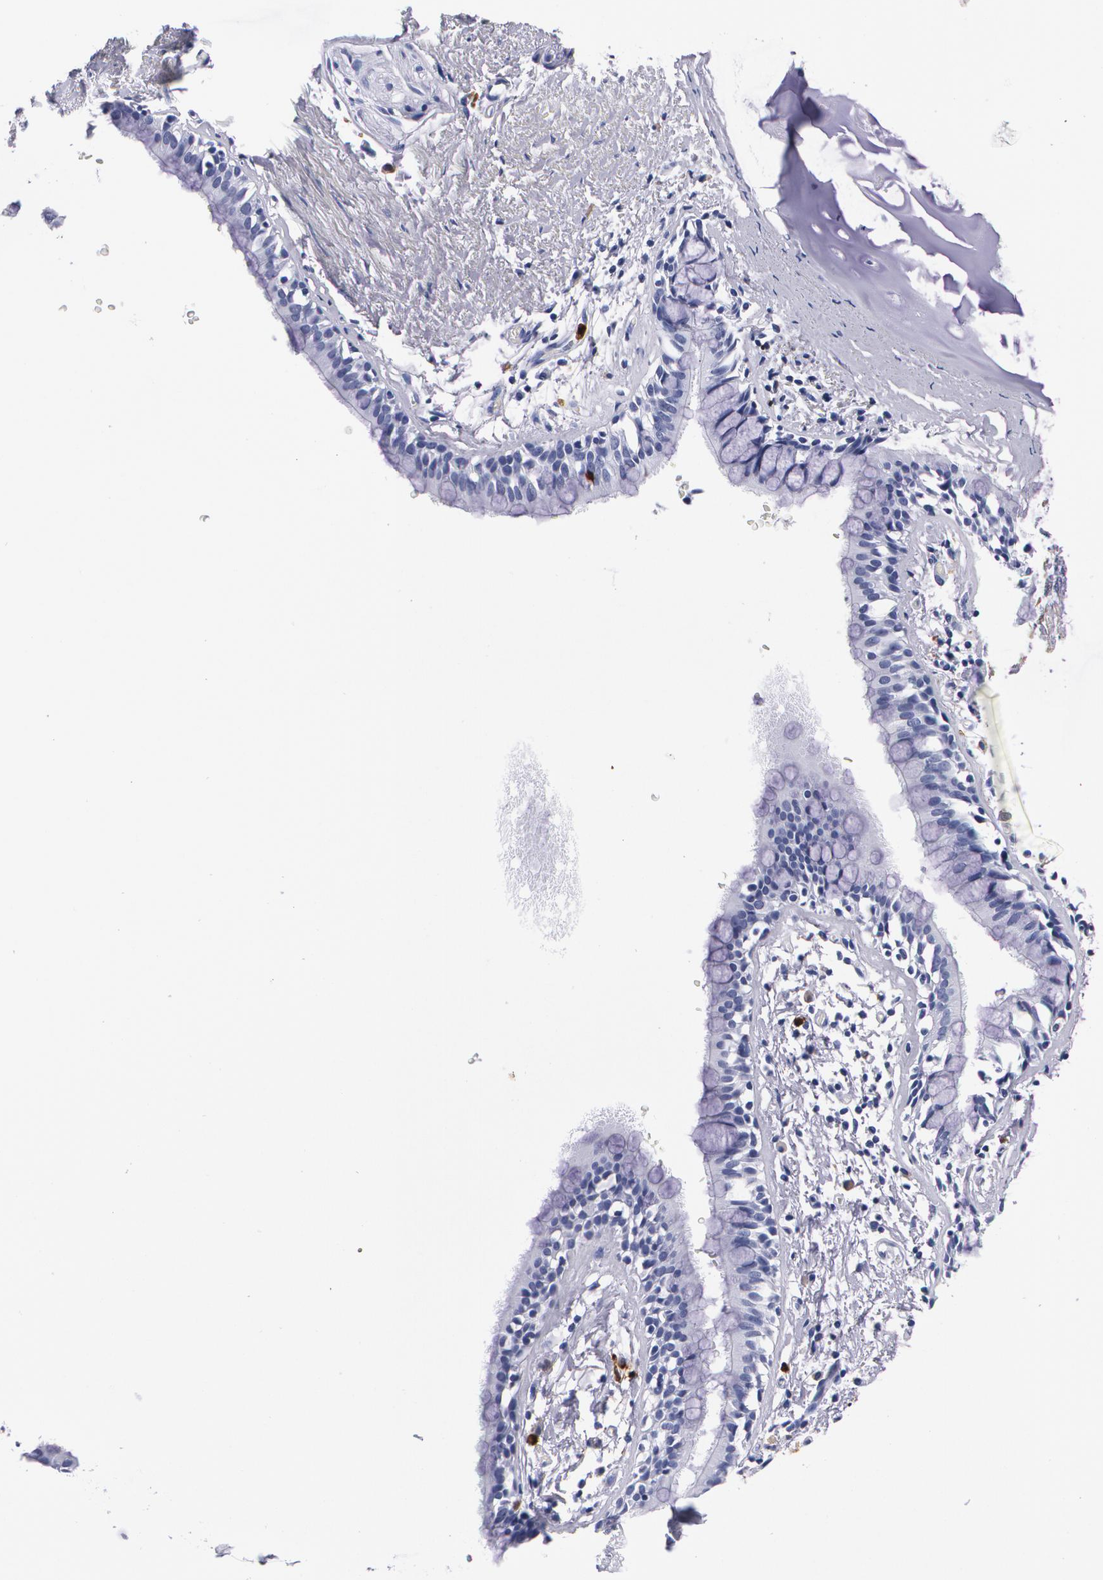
{"staining": {"intensity": "weak", "quantity": "<25%", "location": "cytoplasmic/membranous"}, "tissue": "bronchus", "cell_type": "Respiratory epithelial cells", "image_type": "normal", "snomed": [{"axis": "morphology", "description": "Normal tissue, NOS"}, {"axis": "topography", "description": "Lymph node of abdomen"}, {"axis": "topography", "description": "Lymph node of pelvis"}], "caption": "Respiratory epithelial cells show no significant staining in benign bronchus. (DAB (3,3'-diaminobenzidine) immunohistochemistry, high magnification).", "gene": "S100A8", "patient": {"sex": "female", "age": 65}}